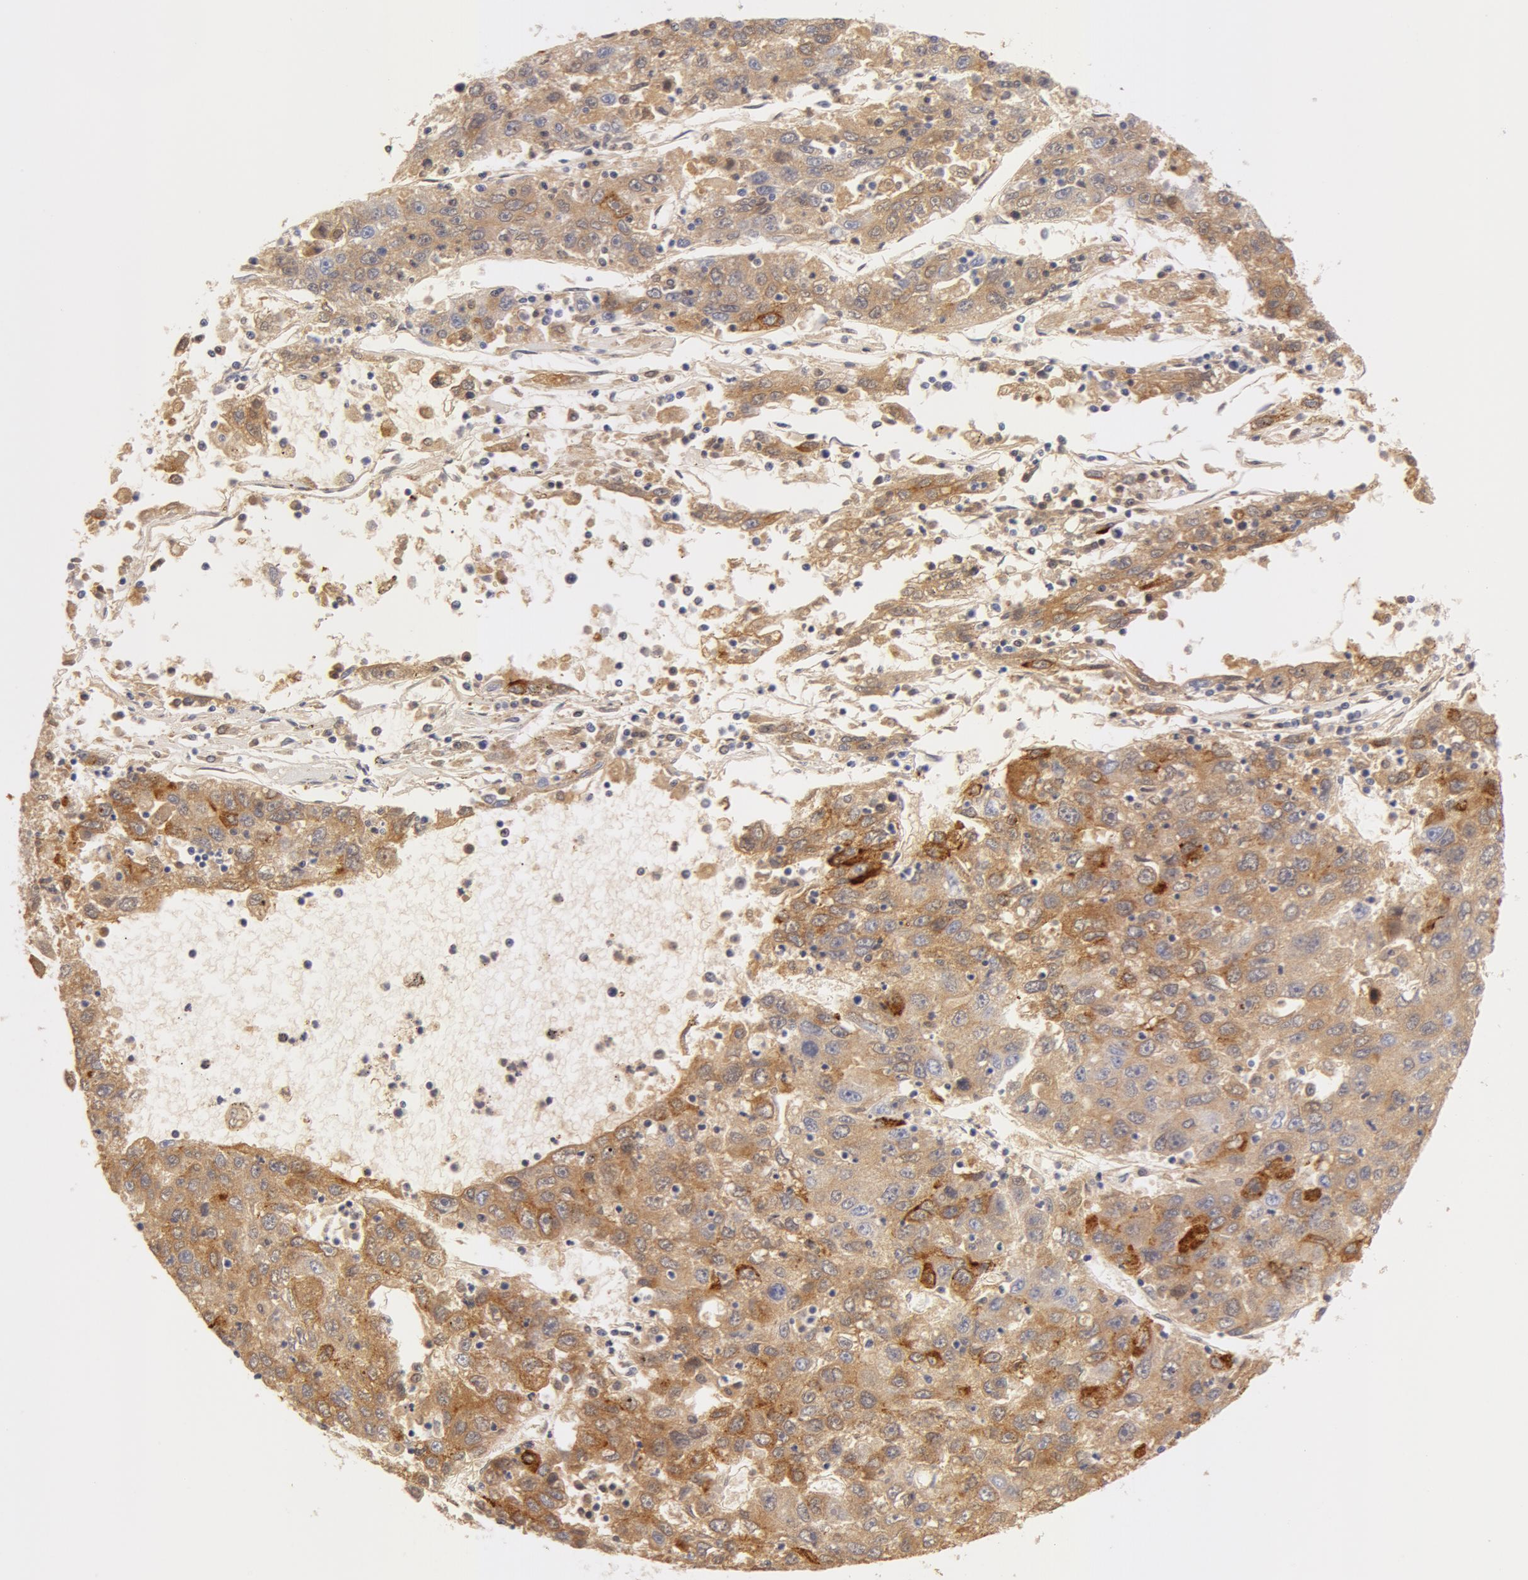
{"staining": {"intensity": "moderate", "quantity": ">75%", "location": "cytoplasmic/membranous"}, "tissue": "liver cancer", "cell_type": "Tumor cells", "image_type": "cancer", "snomed": [{"axis": "morphology", "description": "Carcinoma, Hepatocellular, NOS"}, {"axis": "topography", "description": "Liver"}], "caption": "IHC (DAB (3,3'-diaminobenzidine)) staining of human hepatocellular carcinoma (liver) exhibits moderate cytoplasmic/membranous protein expression in about >75% of tumor cells. (Brightfield microscopy of DAB IHC at high magnification).", "gene": "GC", "patient": {"sex": "male", "age": 49}}